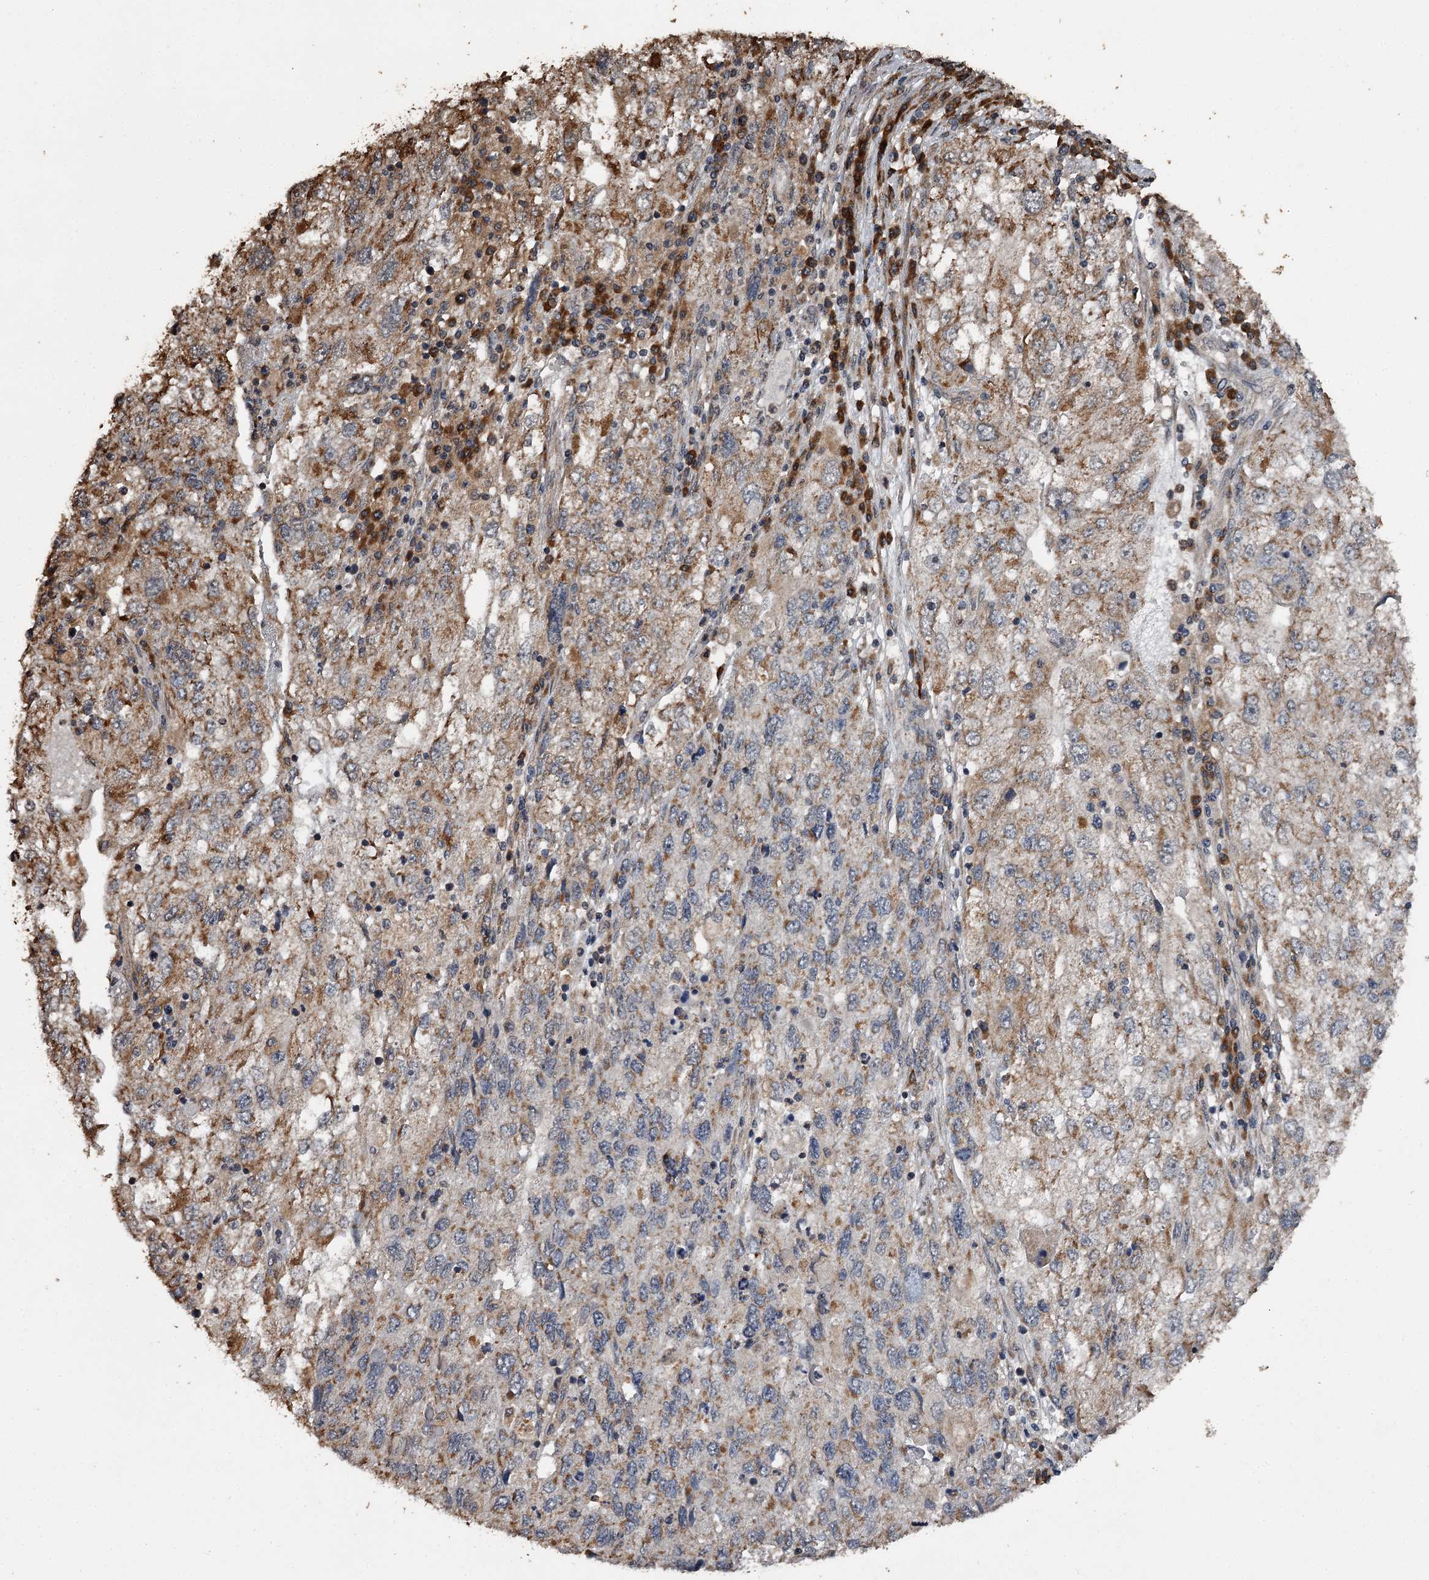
{"staining": {"intensity": "moderate", "quantity": ">75%", "location": "cytoplasmic/membranous"}, "tissue": "endometrial cancer", "cell_type": "Tumor cells", "image_type": "cancer", "snomed": [{"axis": "morphology", "description": "Adenocarcinoma, NOS"}, {"axis": "topography", "description": "Endometrium"}], "caption": "Tumor cells display medium levels of moderate cytoplasmic/membranous staining in approximately >75% of cells in human adenocarcinoma (endometrial). (brown staining indicates protein expression, while blue staining denotes nuclei).", "gene": "WIPI1", "patient": {"sex": "female", "age": 49}}